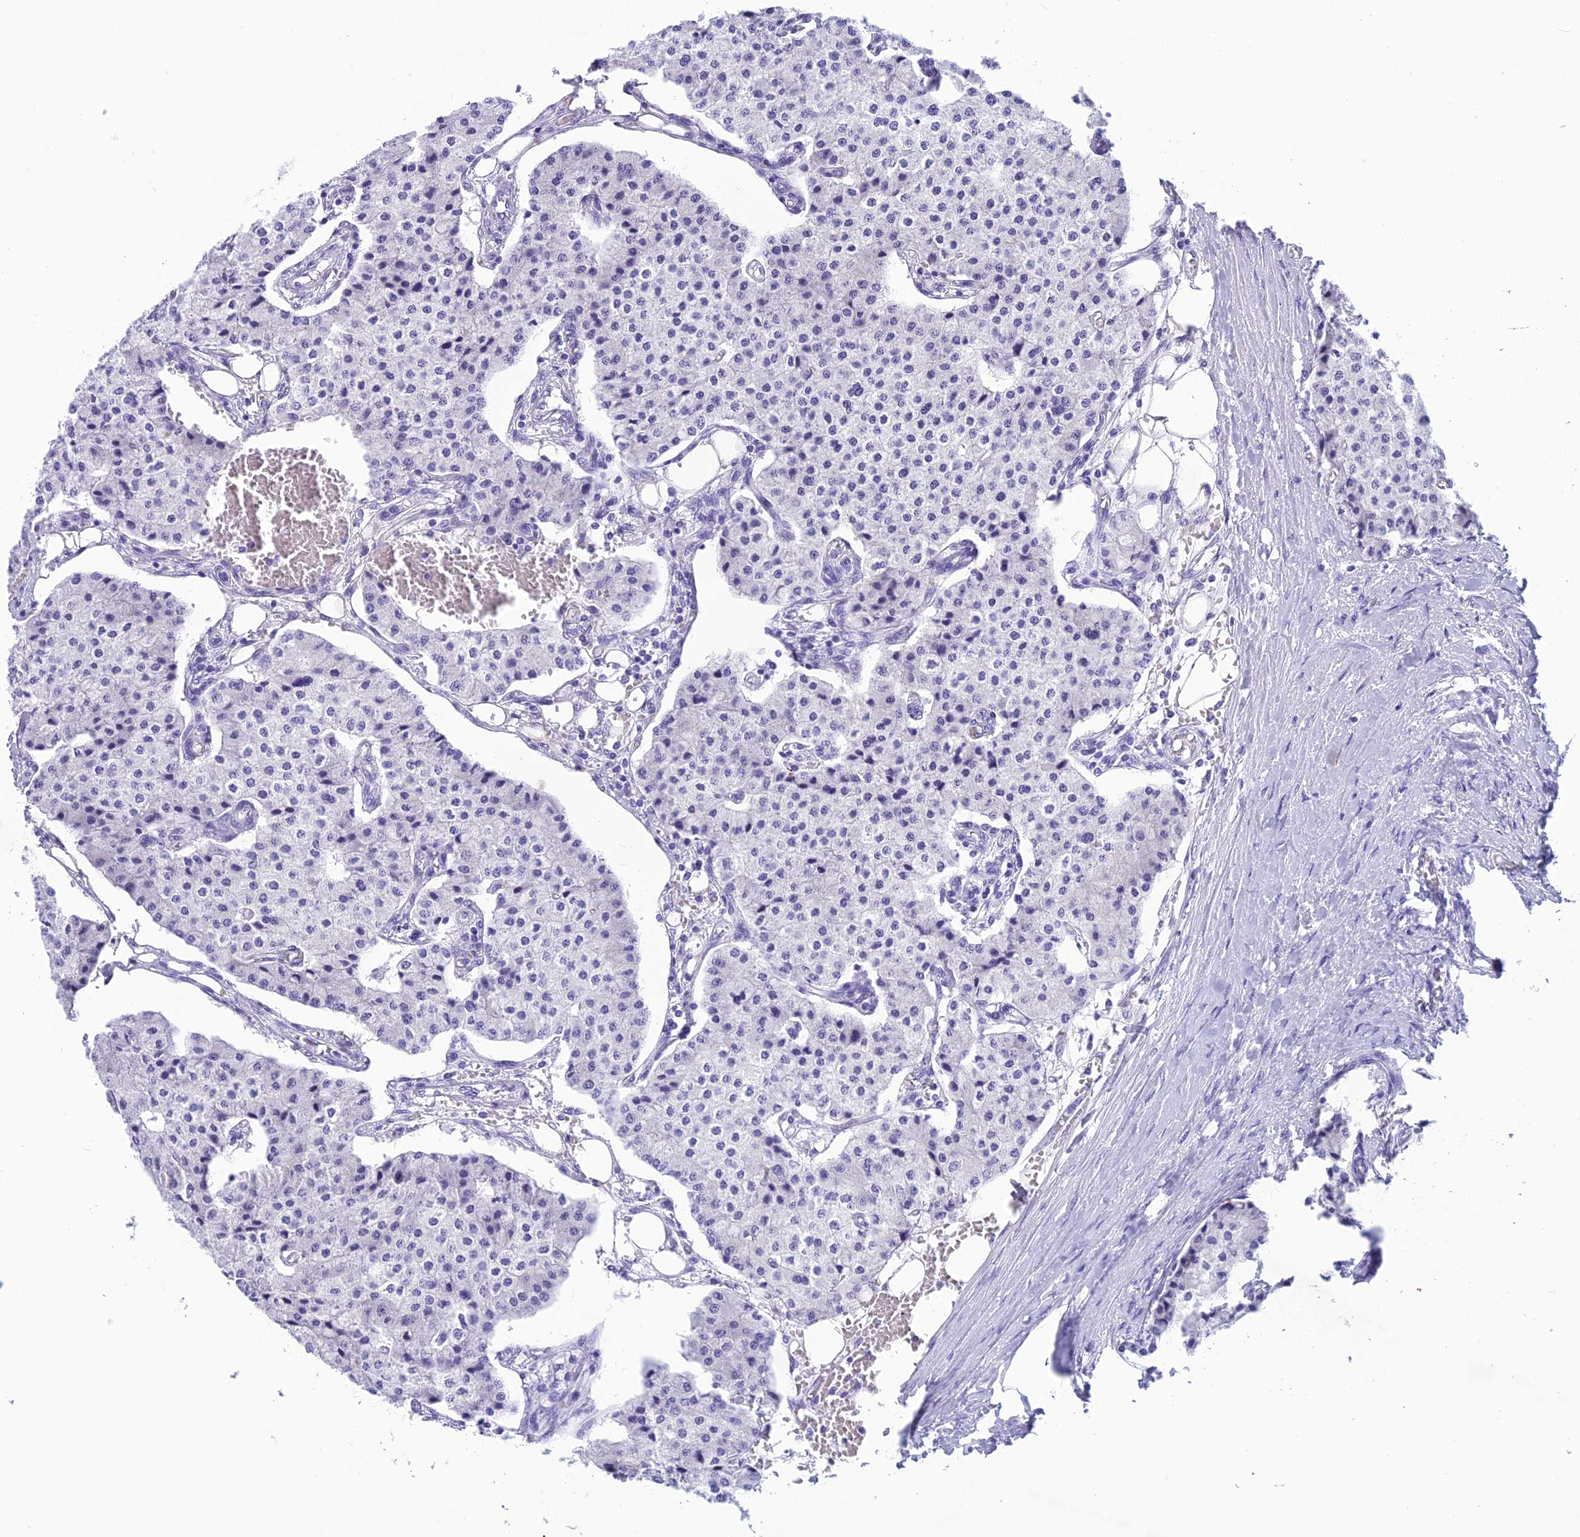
{"staining": {"intensity": "negative", "quantity": "none", "location": "none"}, "tissue": "carcinoid", "cell_type": "Tumor cells", "image_type": "cancer", "snomed": [{"axis": "morphology", "description": "Carcinoid, malignant, NOS"}, {"axis": "topography", "description": "Colon"}], "caption": "The immunohistochemistry histopathology image has no significant expression in tumor cells of malignant carcinoid tissue.", "gene": "TRAM1L1", "patient": {"sex": "female", "age": 52}}